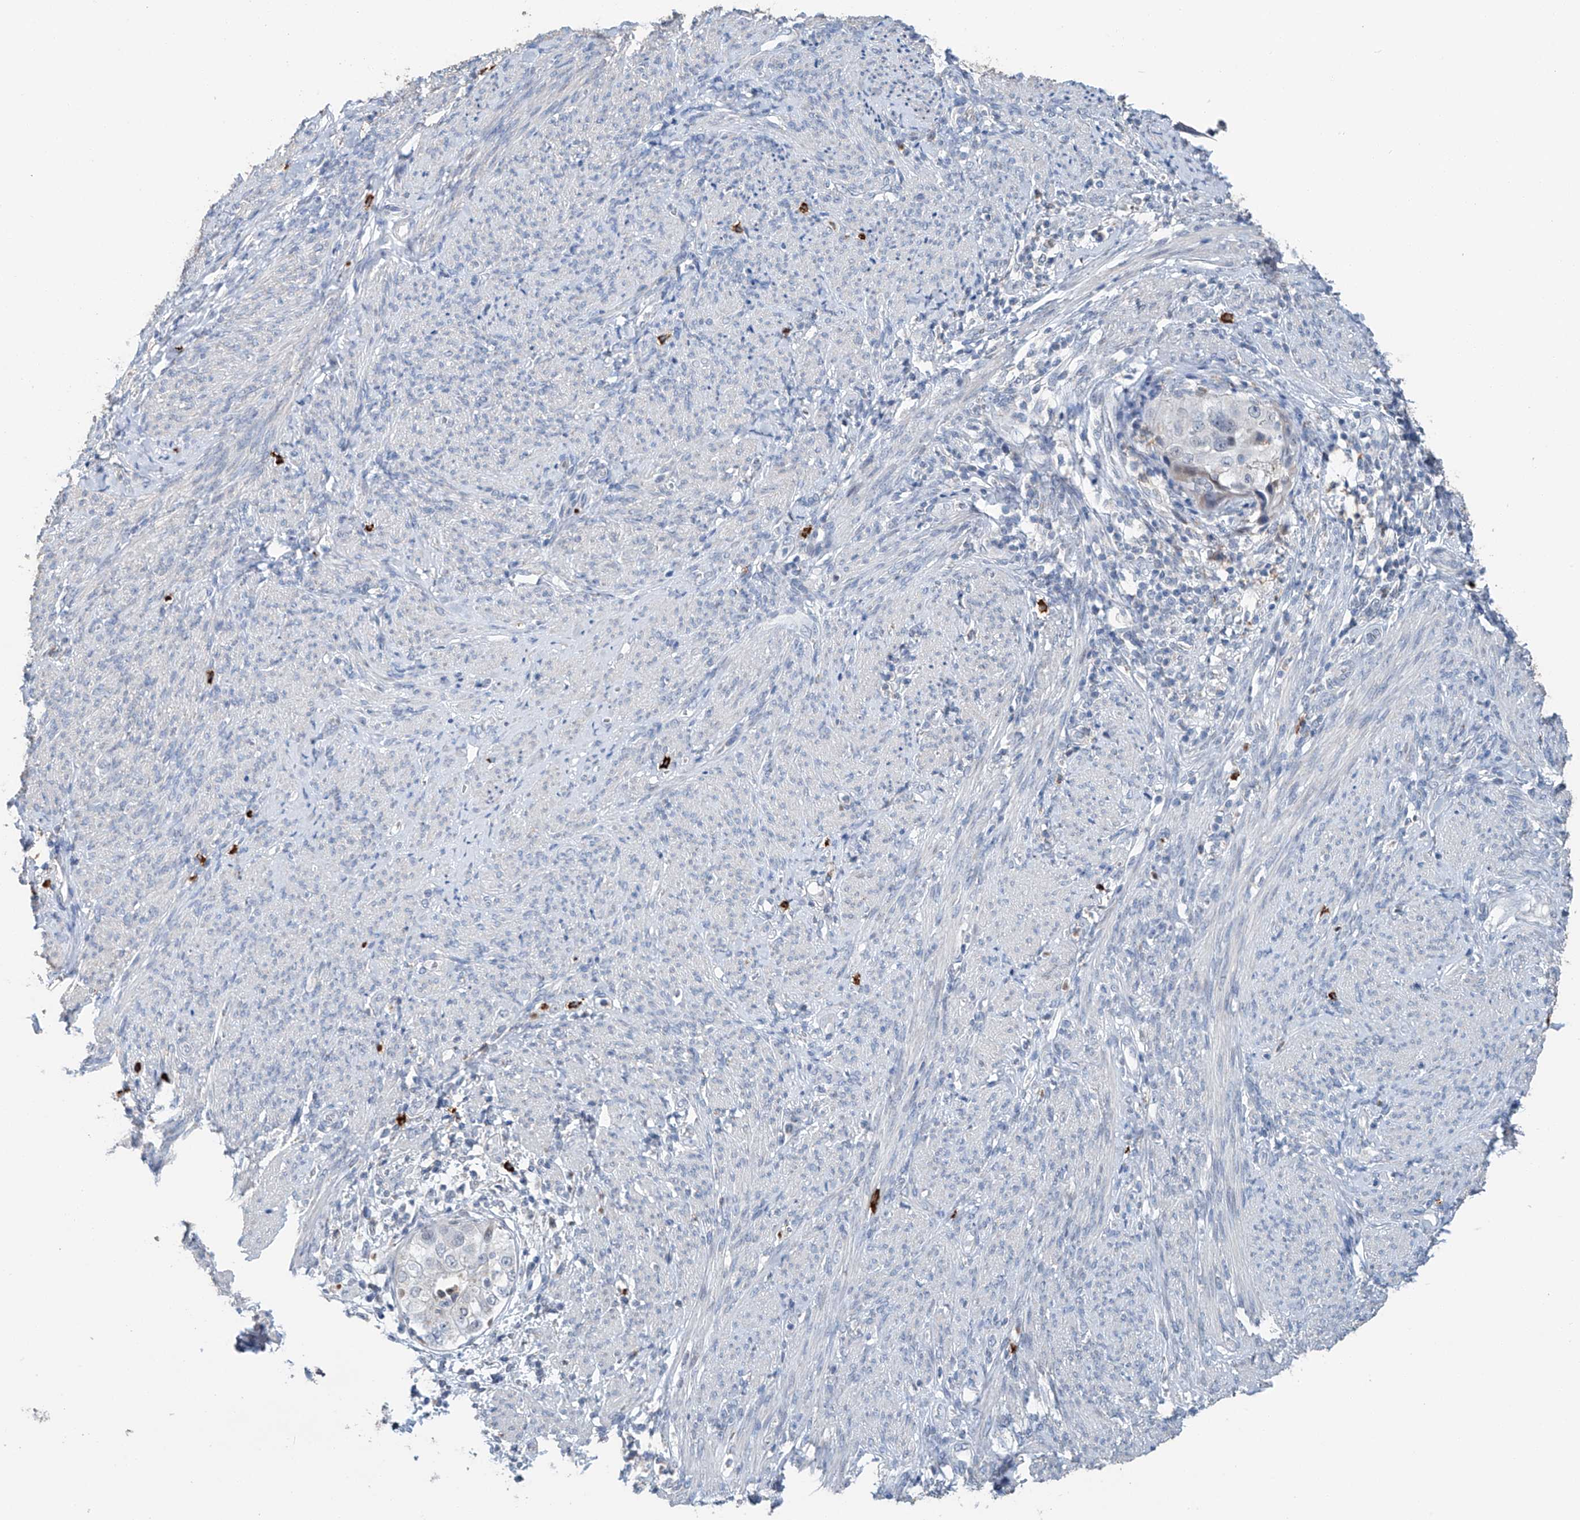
{"staining": {"intensity": "negative", "quantity": "none", "location": "none"}, "tissue": "endometrial cancer", "cell_type": "Tumor cells", "image_type": "cancer", "snomed": [{"axis": "morphology", "description": "Adenocarcinoma, NOS"}, {"axis": "topography", "description": "Endometrium"}], "caption": "Tumor cells are negative for brown protein staining in adenocarcinoma (endometrial).", "gene": "KLF15", "patient": {"sex": "female", "age": 85}}